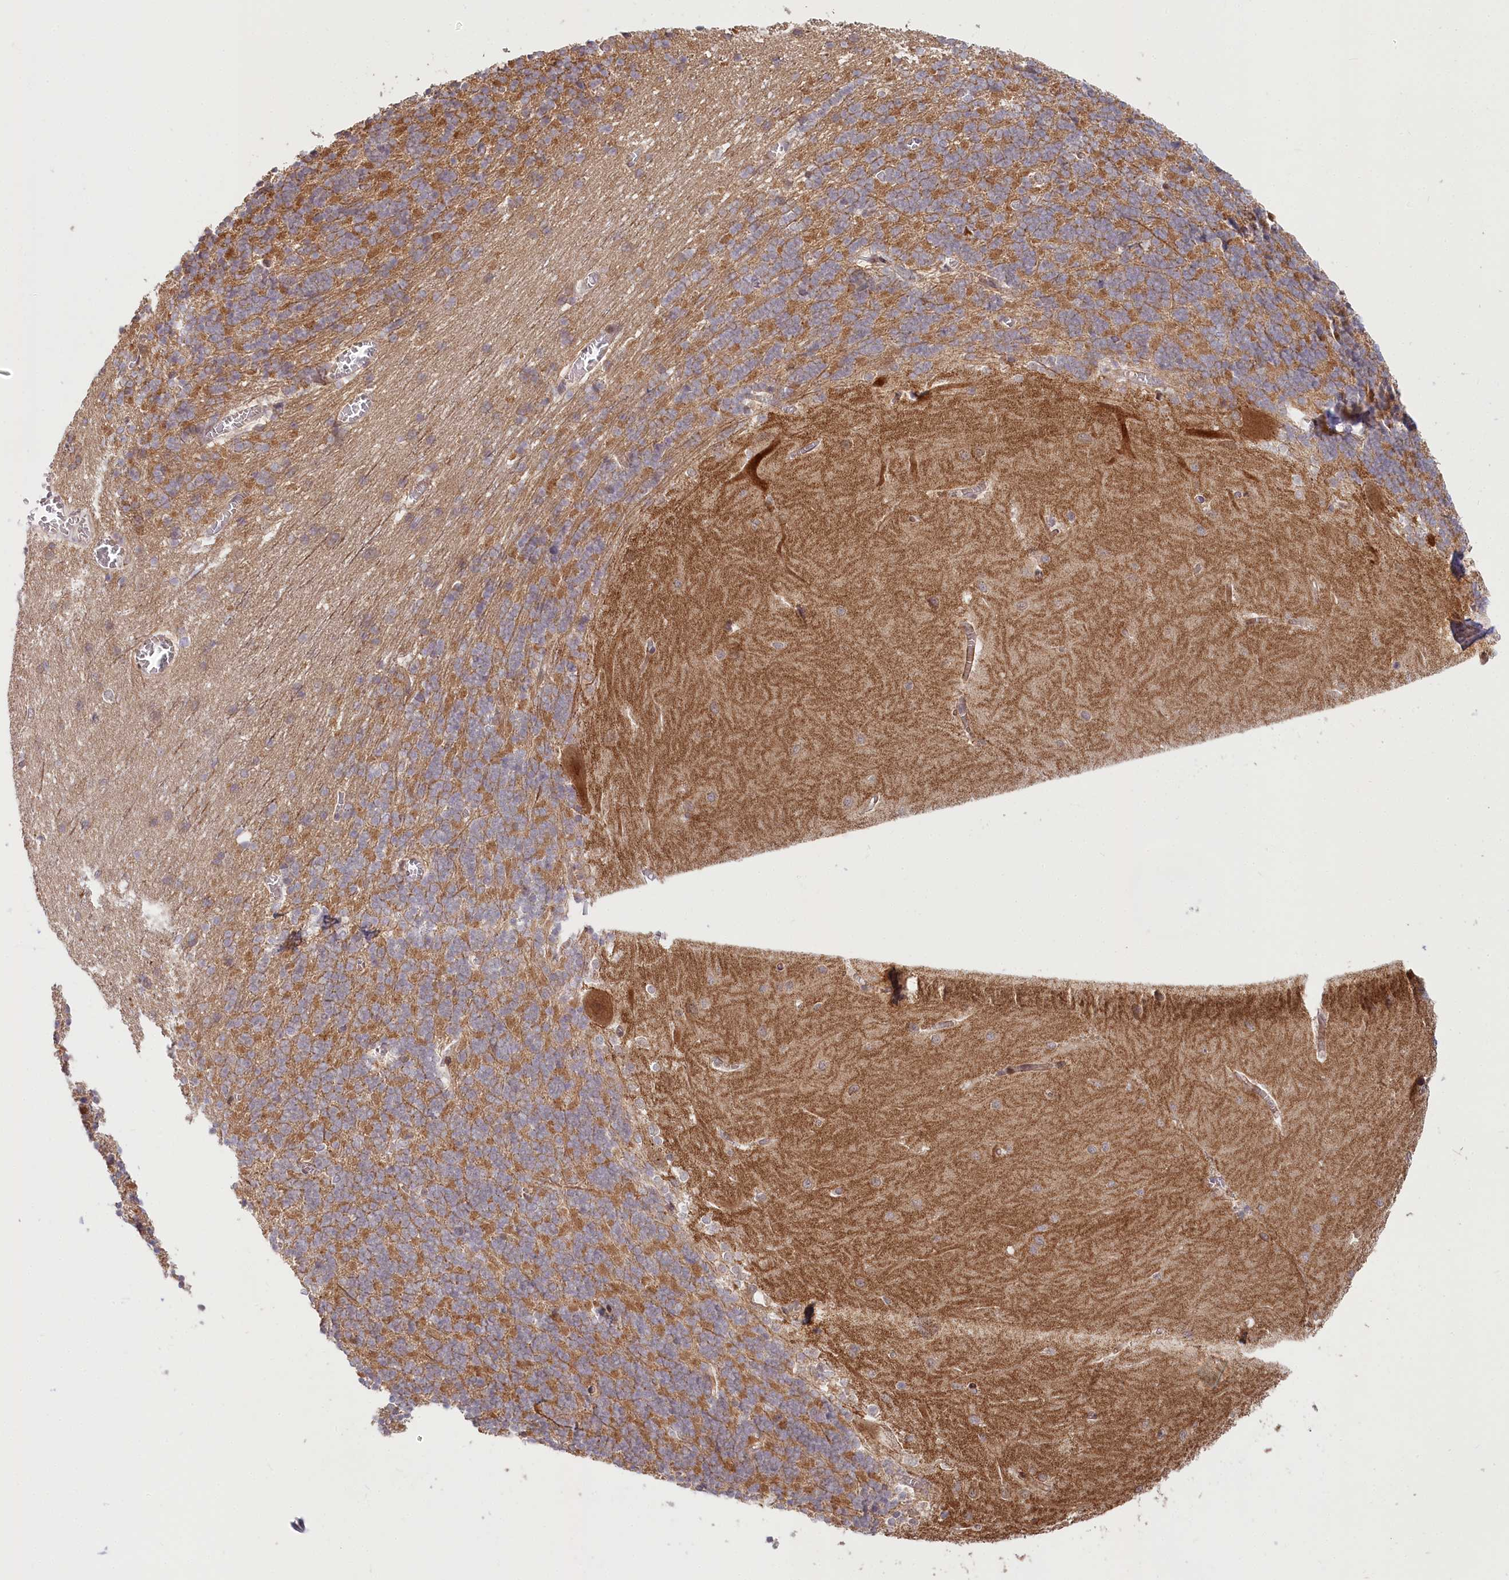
{"staining": {"intensity": "moderate", "quantity": "25%-75%", "location": "cytoplasmic/membranous"}, "tissue": "cerebellum", "cell_type": "Cells in granular layer", "image_type": "normal", "snomed": [{"axis": "morphology", "description": "Normal tissue, NOS"}, {"axis": "topography", "description": "Cerebellum"}], "caption": "Immunohistochemical staining of benign human cerebellum demonstrates moderate cytoplasmic/membranous protein staining in approximately 25%-75% of cells in granular layer. The staining was performed using DAB to visualize the protein expression in brown, while the nuclei were stained in blue with hematoxylin (Magnification: 20x).", "gene": "CEP70", "patient": {"sex": "male", "age": 37}}